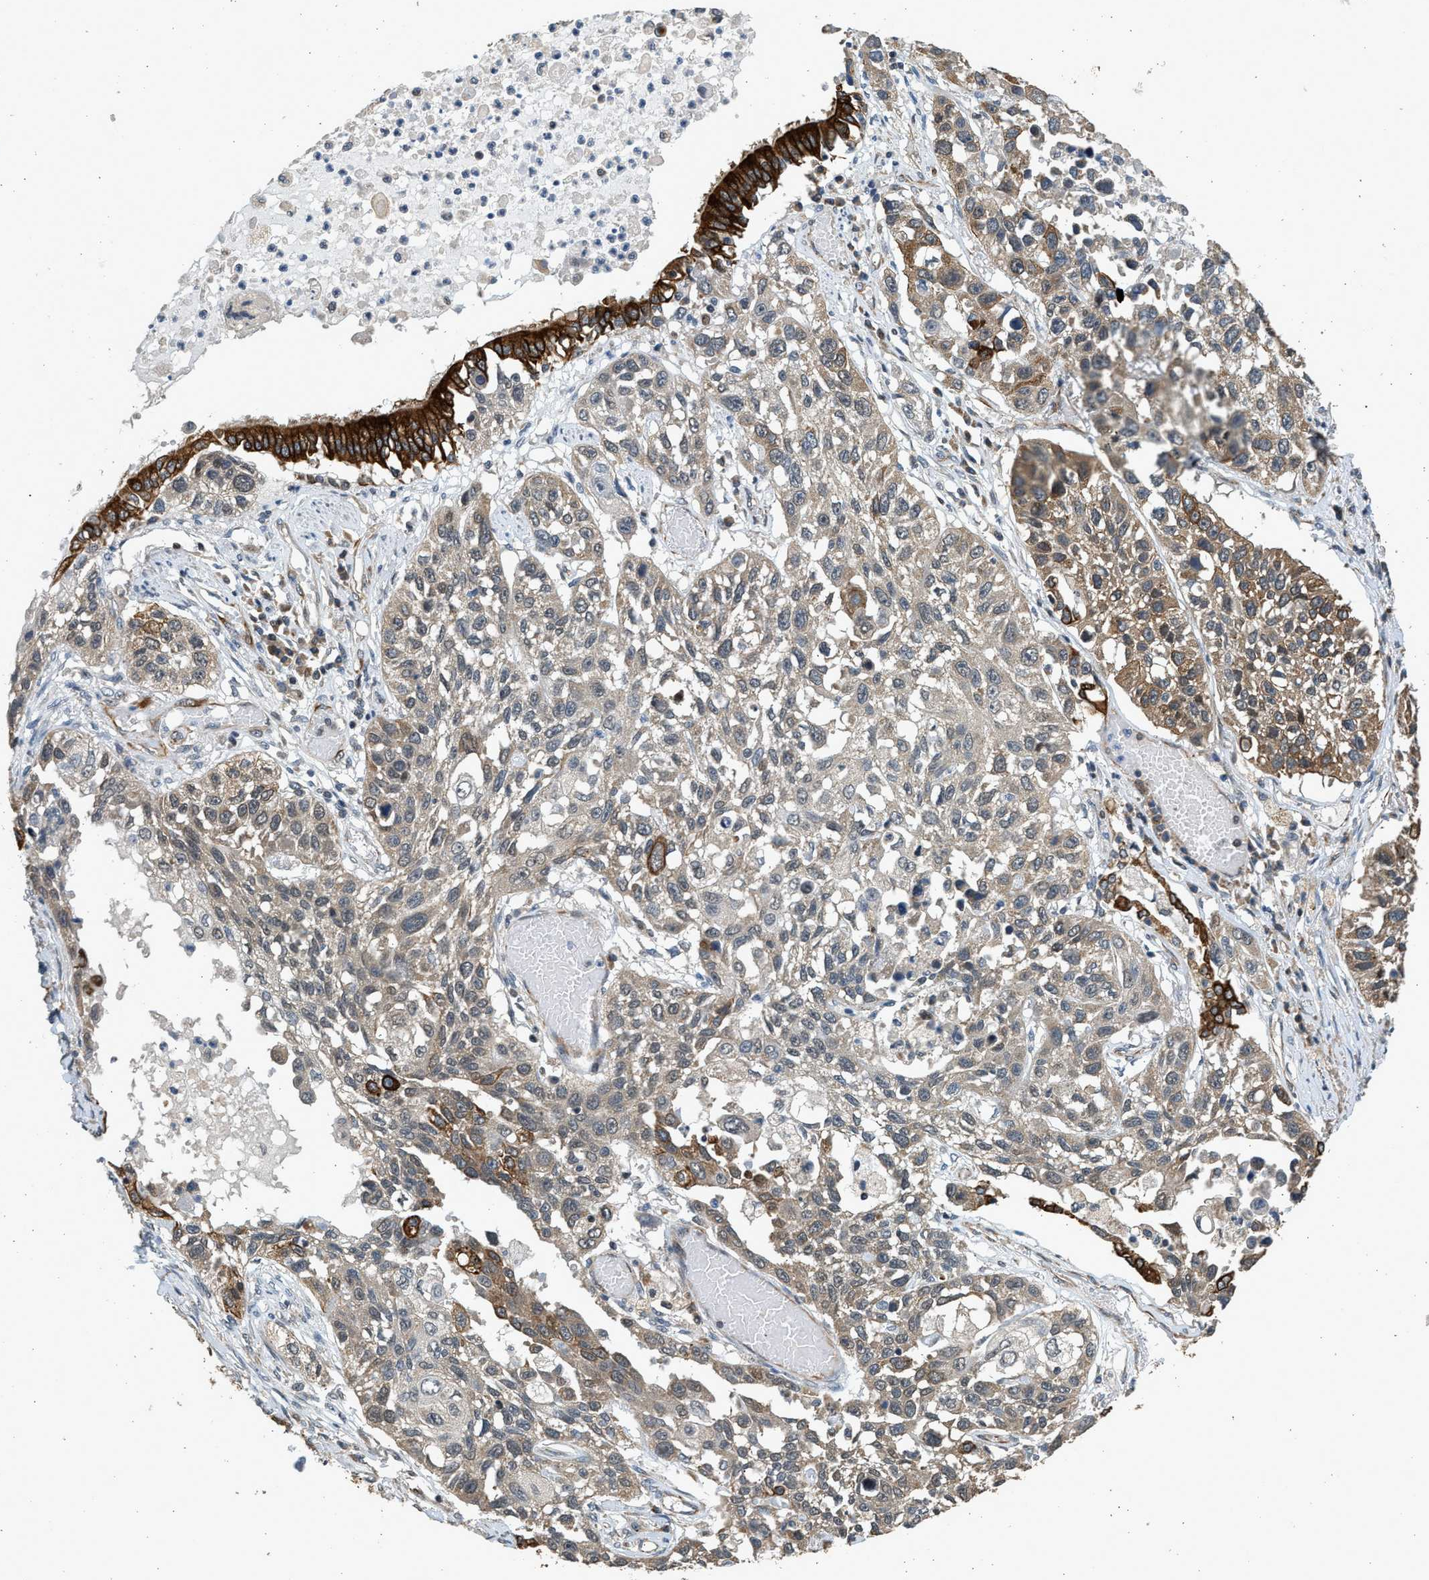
{"staining": {"intensity": "moderate", "quantity": "25%-75%", "location": "cytoplasmic/membranous"}, "tissue": "lung cancer", "cell_type": "Tumor cells", "image_type": "cancer", "snomed": [{"axis": "morphology", "description": "Squamous cell carcinoma, NOS"}, {"axis": "topography", "description": "Lung"}], "caption": "This histopathology image exhibits immunohistochemistry staining of human lung squamous cell carcinoma, with medium moderate cytoplasmic/membranous expression in about 25%-75% of tumor cells.", "gene": "PCLO", "patient": {"sex": "male", "age": 71}}